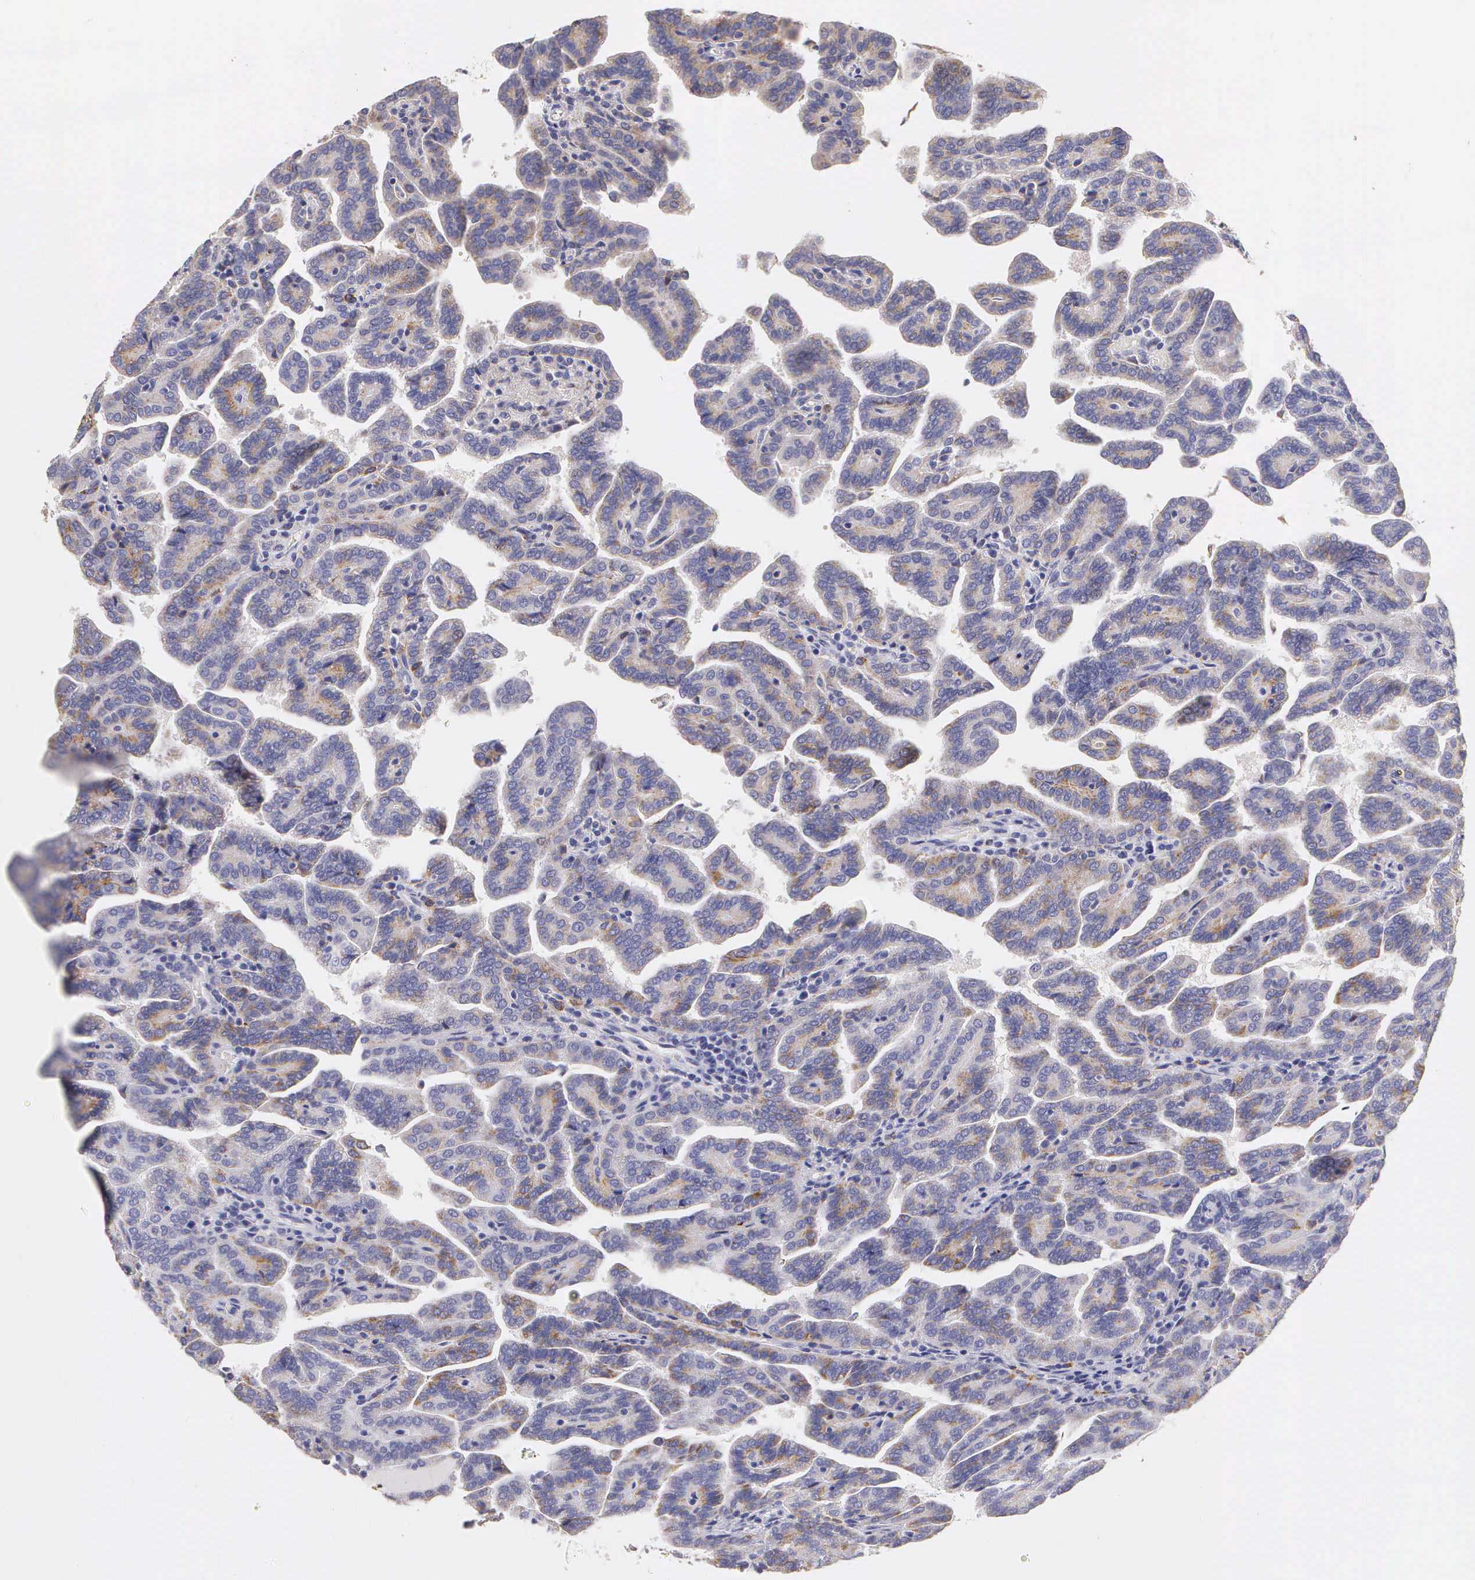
{"staining": {"intensity": "weak", "quantity": "<25%", "location": "cytoplasmic/membranous"}, "tissue": "renal cancer", "cell_type": "Tumor cells", "image_type": "cancer", "snomed": [{"axis": "morphology", "description": "Adenocarcinoma, NOS"}, {"axis": "topography", "description": "Kidney"}], "caption": "Tumor cells show no significant protein staining in adenocarcinoma (renal).", "gene": "ESR1", "patient": {"sex": "male", "age": 61}}